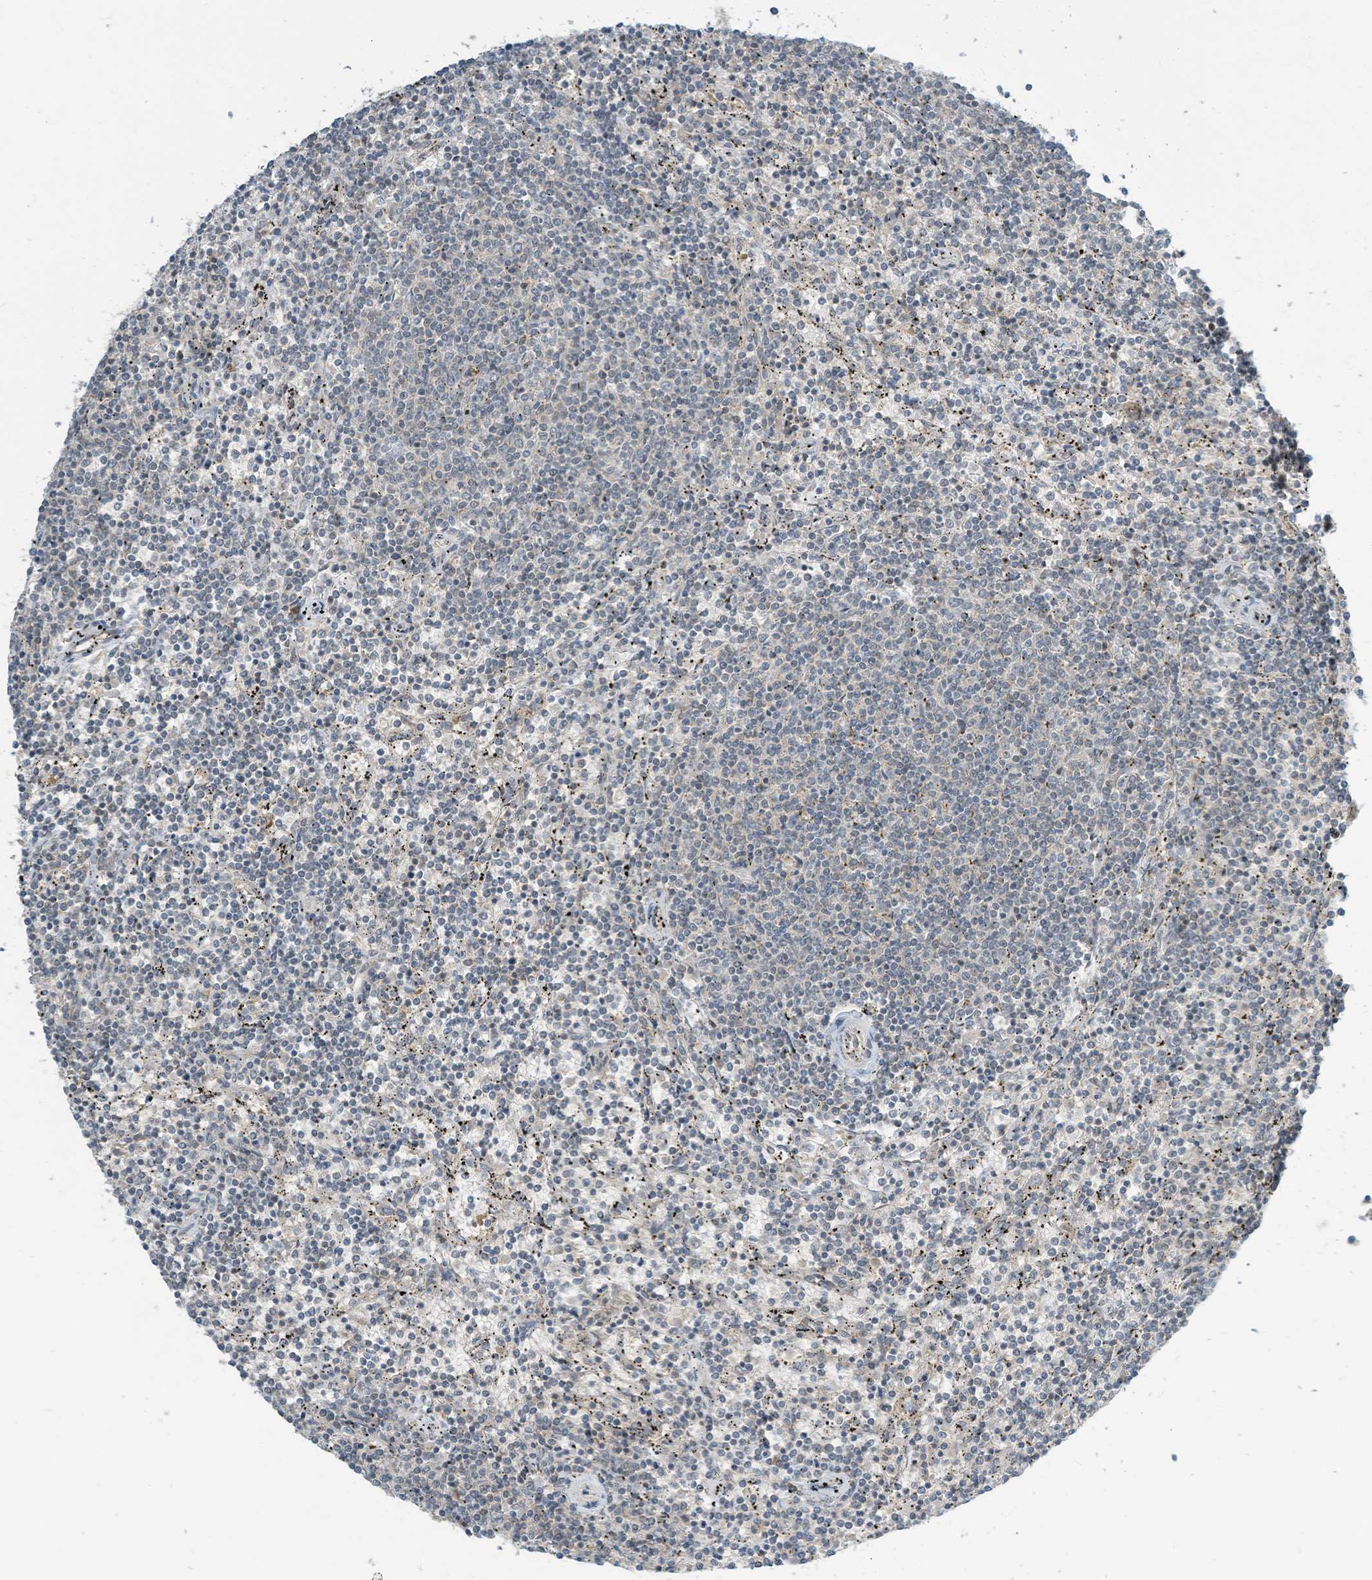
{"staining": {"intensity": "negative", "quantity": "none", "location": "none"}, "tissue": "lymphoma", "cell_type": "Tumor cells", "image_type": "cancer", "snomed": [{"axis": "morphology", "description": "Malignant lymphoma, non-Hodgkin's type, Low grade"}, {"axis": "topography", "description": "Spleen"}], "caption": "This is a histopathology image of immunohistochemistry staining of lymphoma, which shows no expression in tumor cells.", "gene": "PARVG", "patient": {"sex": "female", "age": 50}}